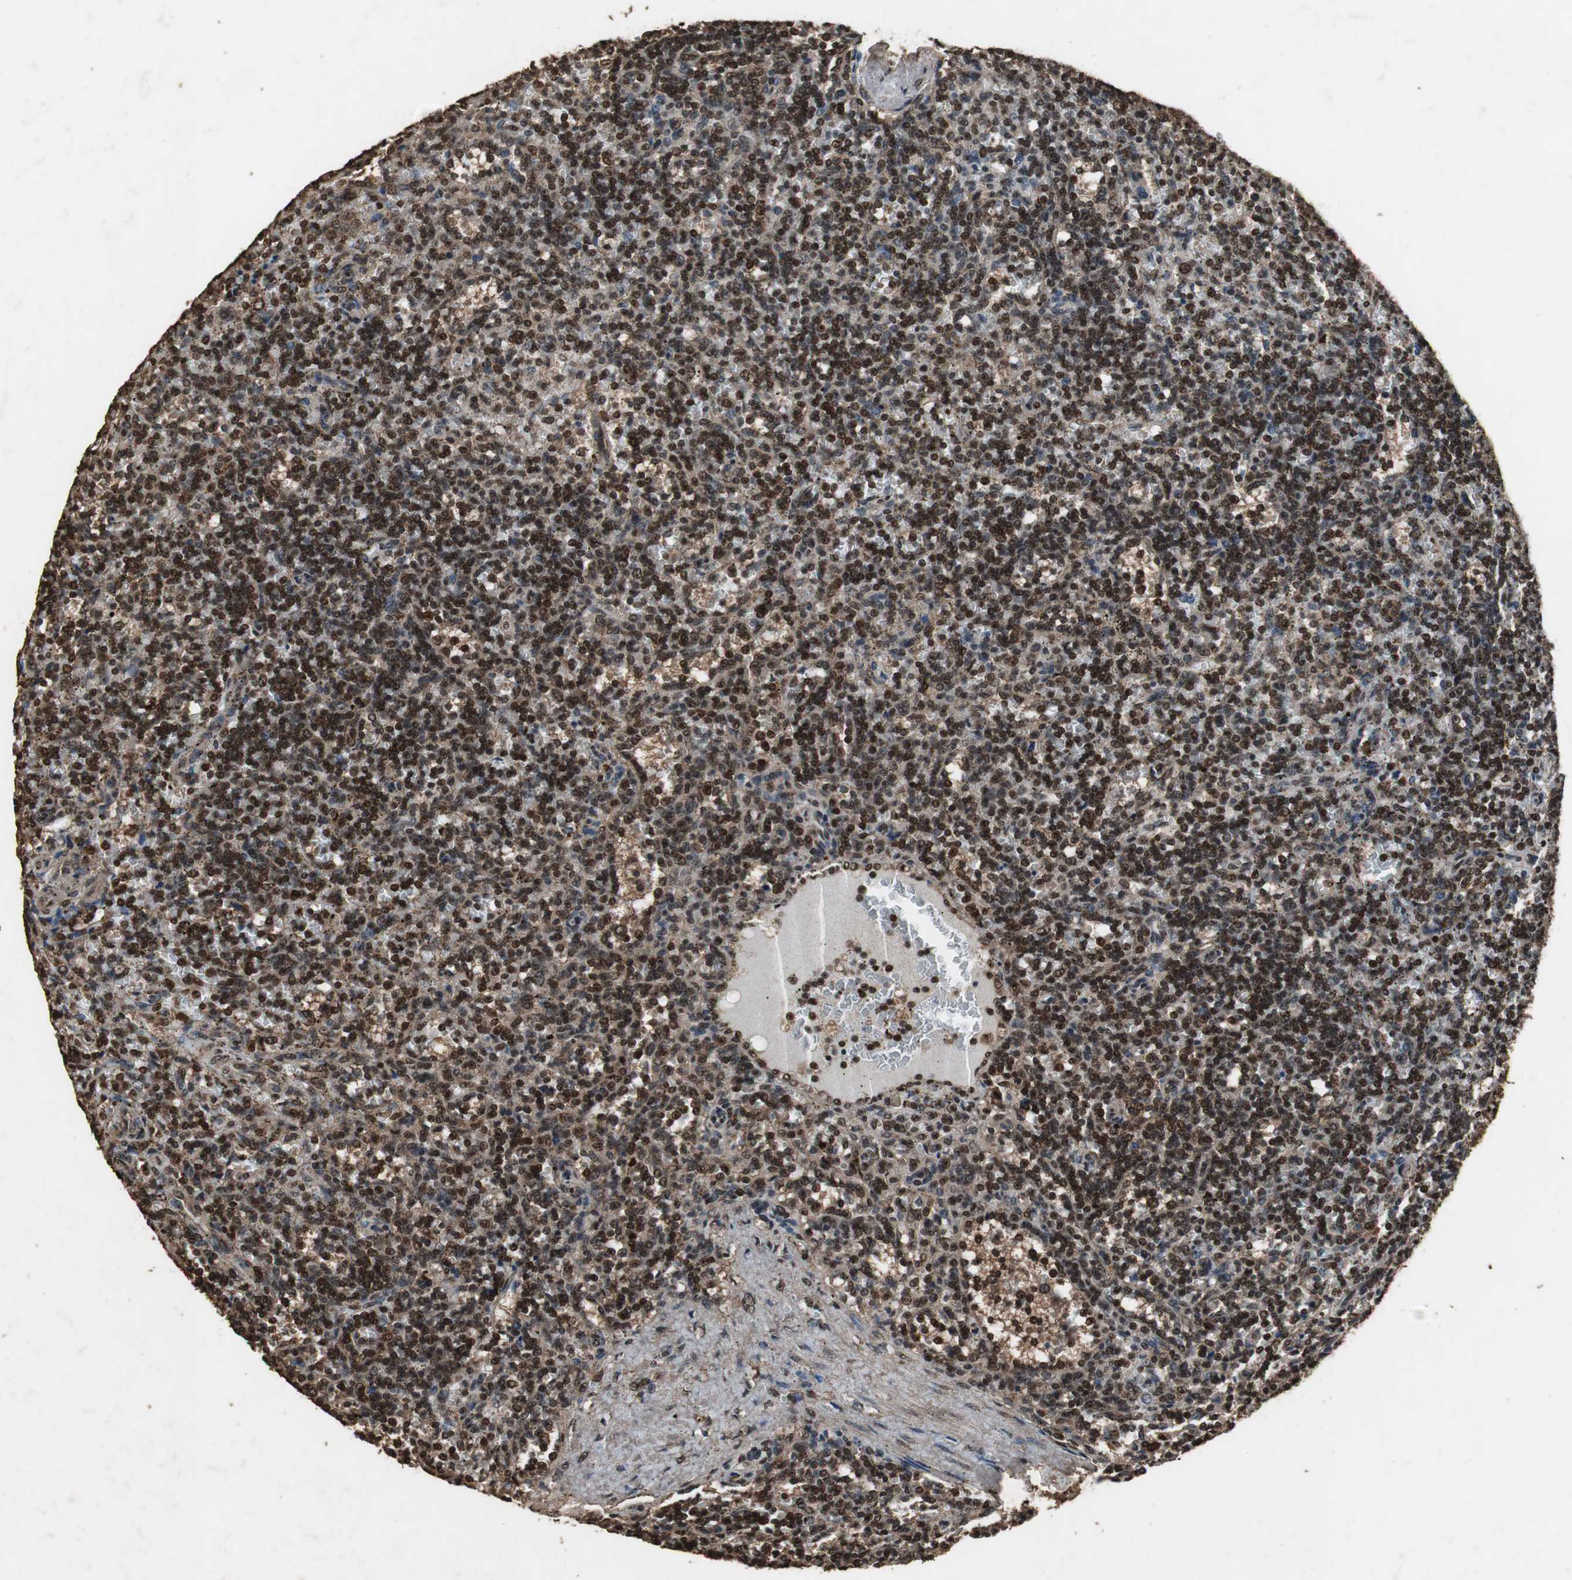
{"staining": {"intensity": "strong", "quantity": ">75%", "location": "cytoplasmic/membranous,nuclear"}, "tissue": "lymphoma", "cell_type": "Tumor cells", "image_type": "cancer", "snomed": [{"axis": "morphology", "description": "Malignant lymphoma, non-Hodgkin's type, Low grade"}, {"axis": "topography", "description": "Spleen"}], "caption": "The photomicrograph exhibits staining of malignant lymphoma, non-Hodgkin's type (low-grade), revealing strong cytoplasmic/membranous and nuclear protein positivity (brown color) within tumor cells.", "gene": "ZNF18", "patient": {"sex": "male", "age": 73}}